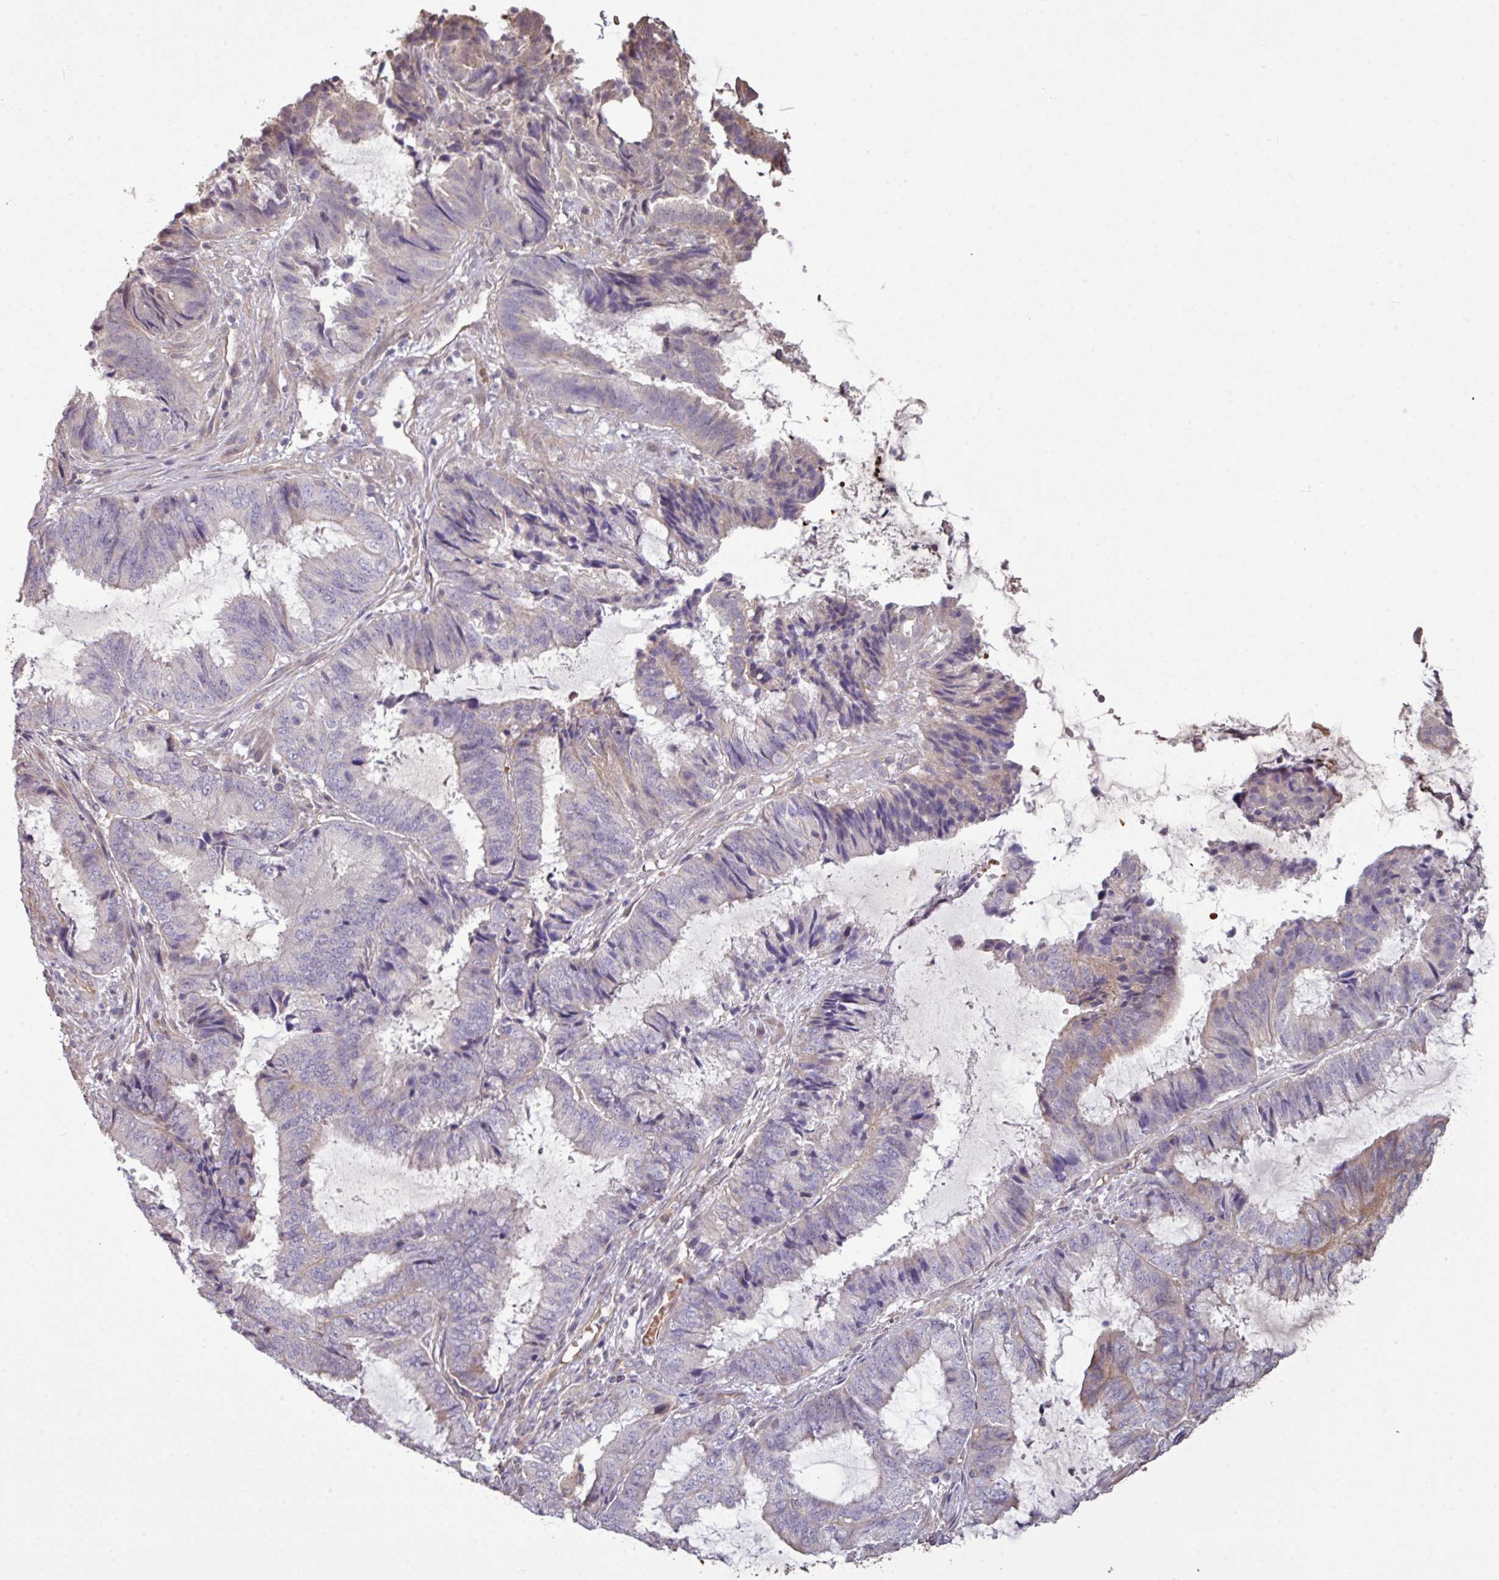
{"staining": {"intensity": "negative", "quantity": "none", "location": "none"}, "tissue": "endometrial cancer", "cell_type": "Tumor cells", "image_type": "cancer", "snomed": [{"axis": "morphology", "description": "Adenocarcinoma, NOS"}, {"axis": "topography", "description": "Endometrium"}], "caption": "Immunohistochemistry (IHC) photomicrograph of neoplastic tissue: endometrial cancer stained with DAB (3,3'-diaminobenzidine) displays no significant protein positivity in tumor cells.", "gene": "NHSL2", "patient": {"sex": "female", "age": 51}}